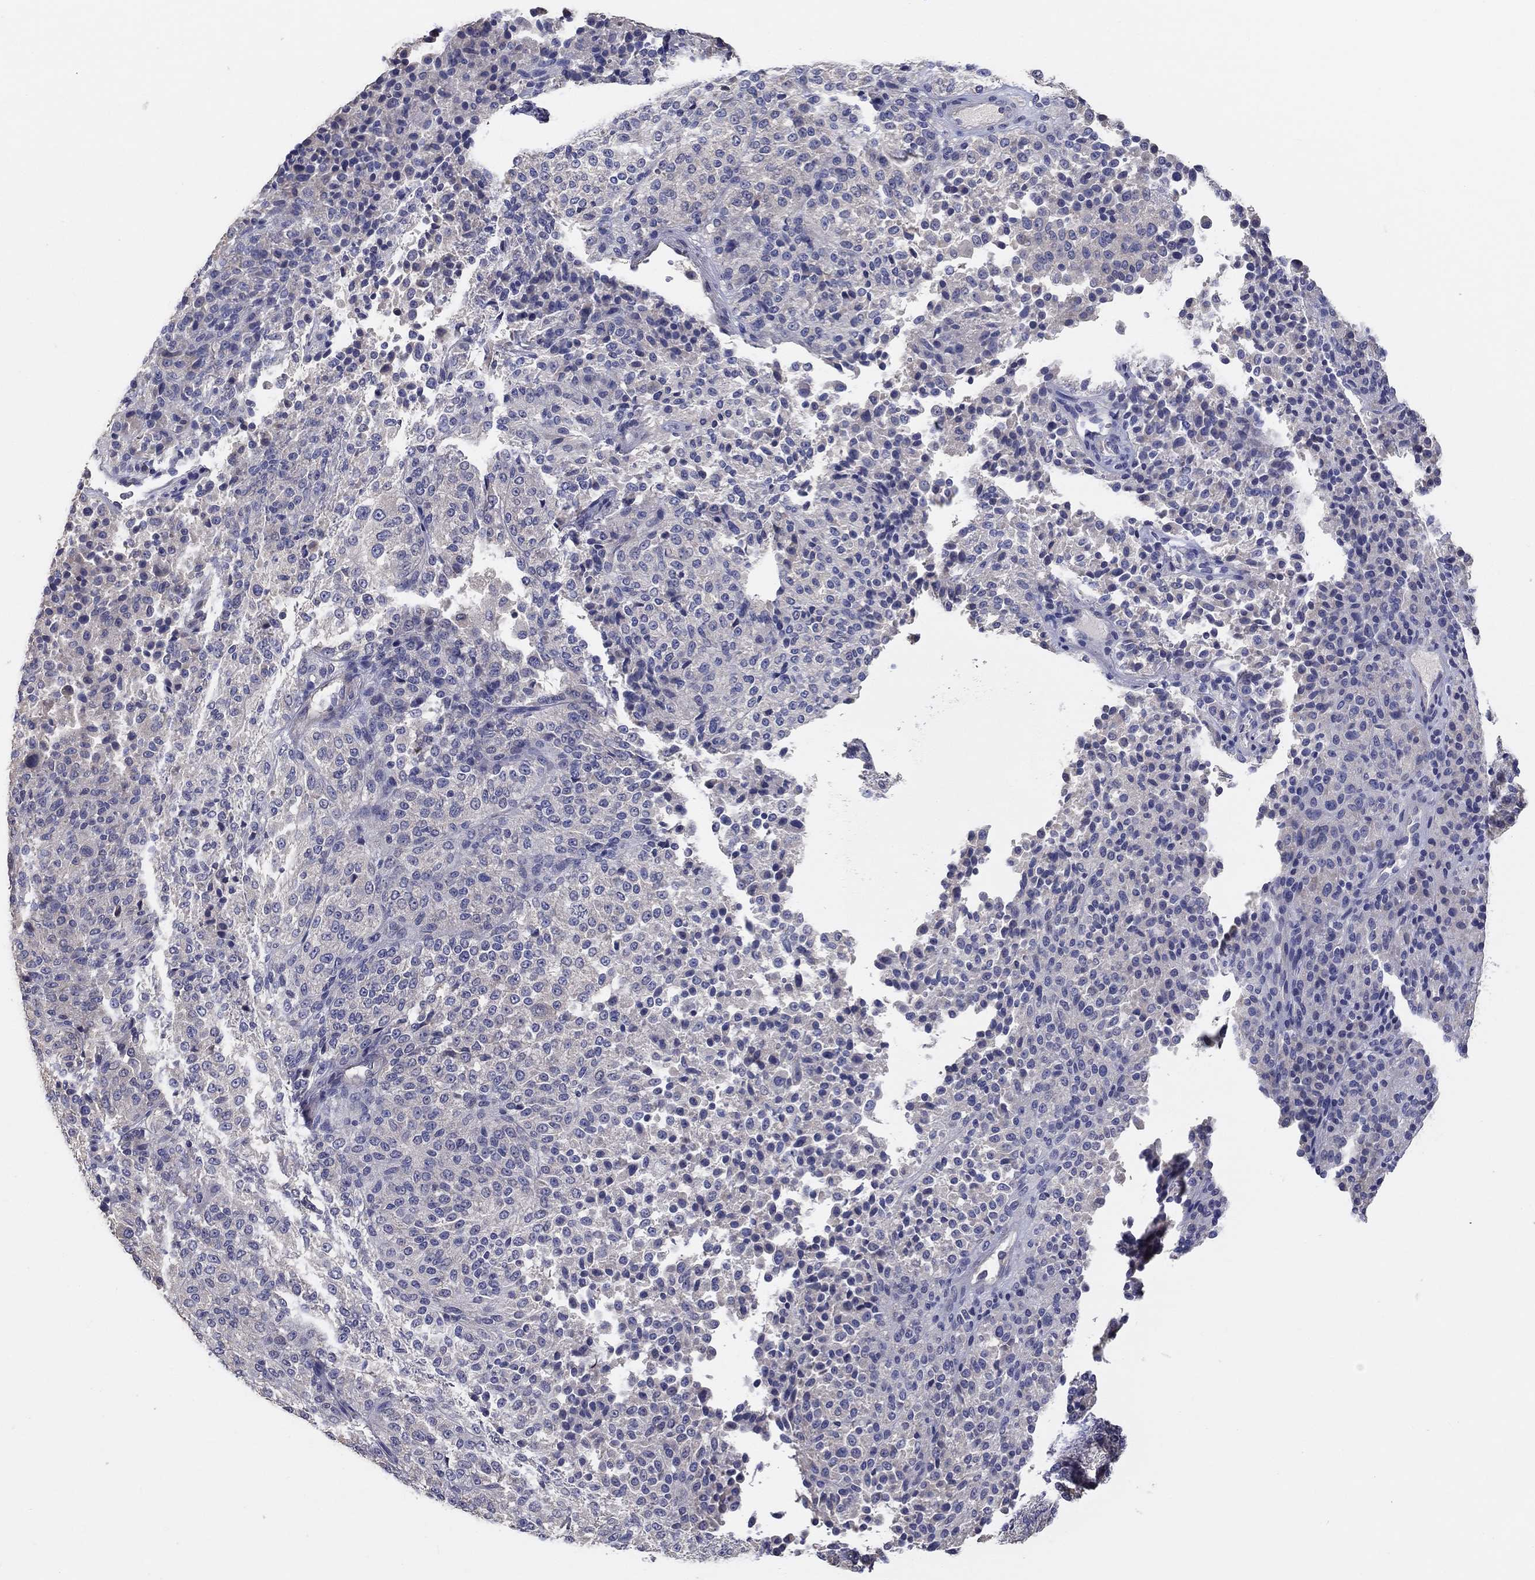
{"staining": {"intensity": "negative", "quantity": "none", "location": "none"}, "tissue": "melanoma", "cell_type": "Tumor cells", "image_type": "cancer", "snomed": [{"axis": "morphology", "description": "Malignant melanoma, Metastatic site"}, {"axis": "topography", "description": "Brain"}], "caption": "Human melanoma stained for a protein using IHC demonstrates no staining in tumor cells.", "gene": "DOCK3", "patient": {"sex": "female", "age": 56}}